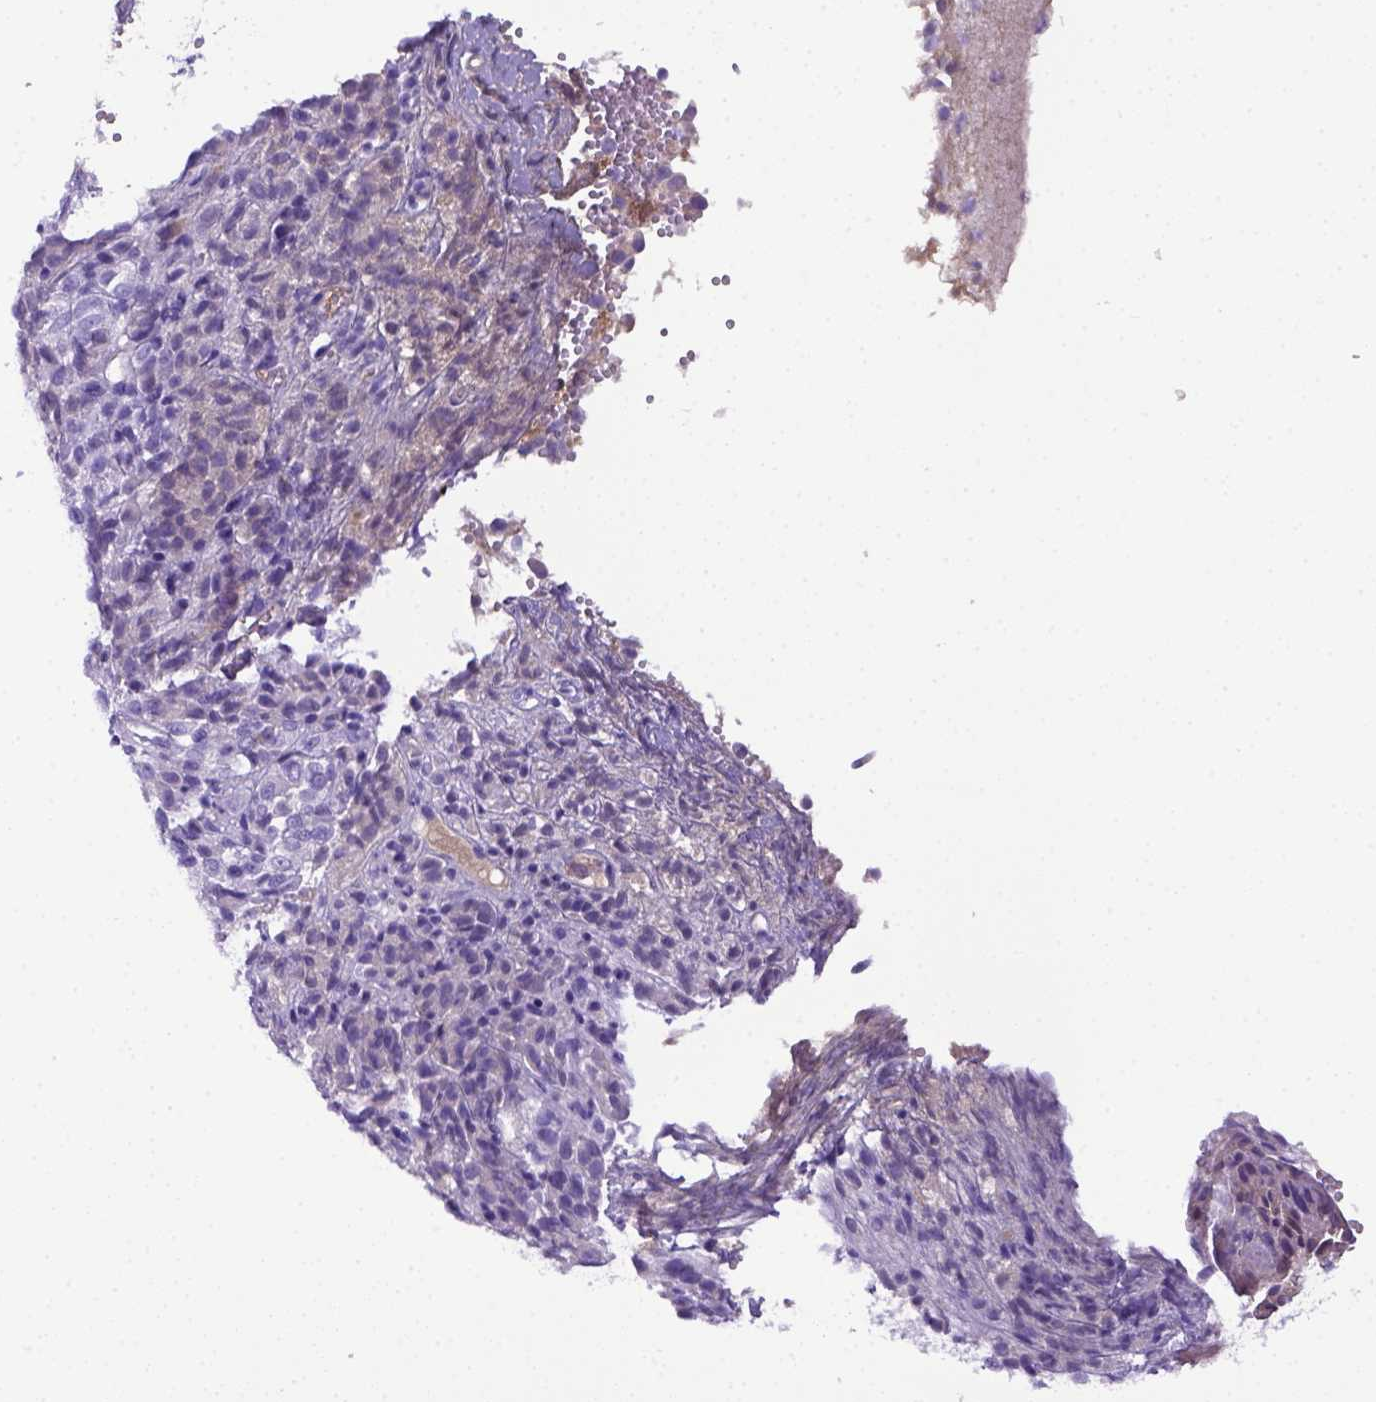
{"staining": {"intensity": "negative", "quantity": "none", "location": "none"}, "tissue": "melanoma", "cell_type": "Tumor cells", "image_type": "cancer", "snomed": [{"axis": "morphology", "description": "Malignant melanoma, Metastatic site"}, {"axis": "topography", "description": "Brain"}], "caption": "An immunohistochemistry histopathology image of melanoma is shown. There is no staining in tumor cells of melanoma. The staining is performed using DAB (3,3'-diaminobenzidine) brown chromogen with nuclei counter-stained in using hematoxylin.", "gene": "ITIH4", "patient": {"sex": "female", "age": 56}}